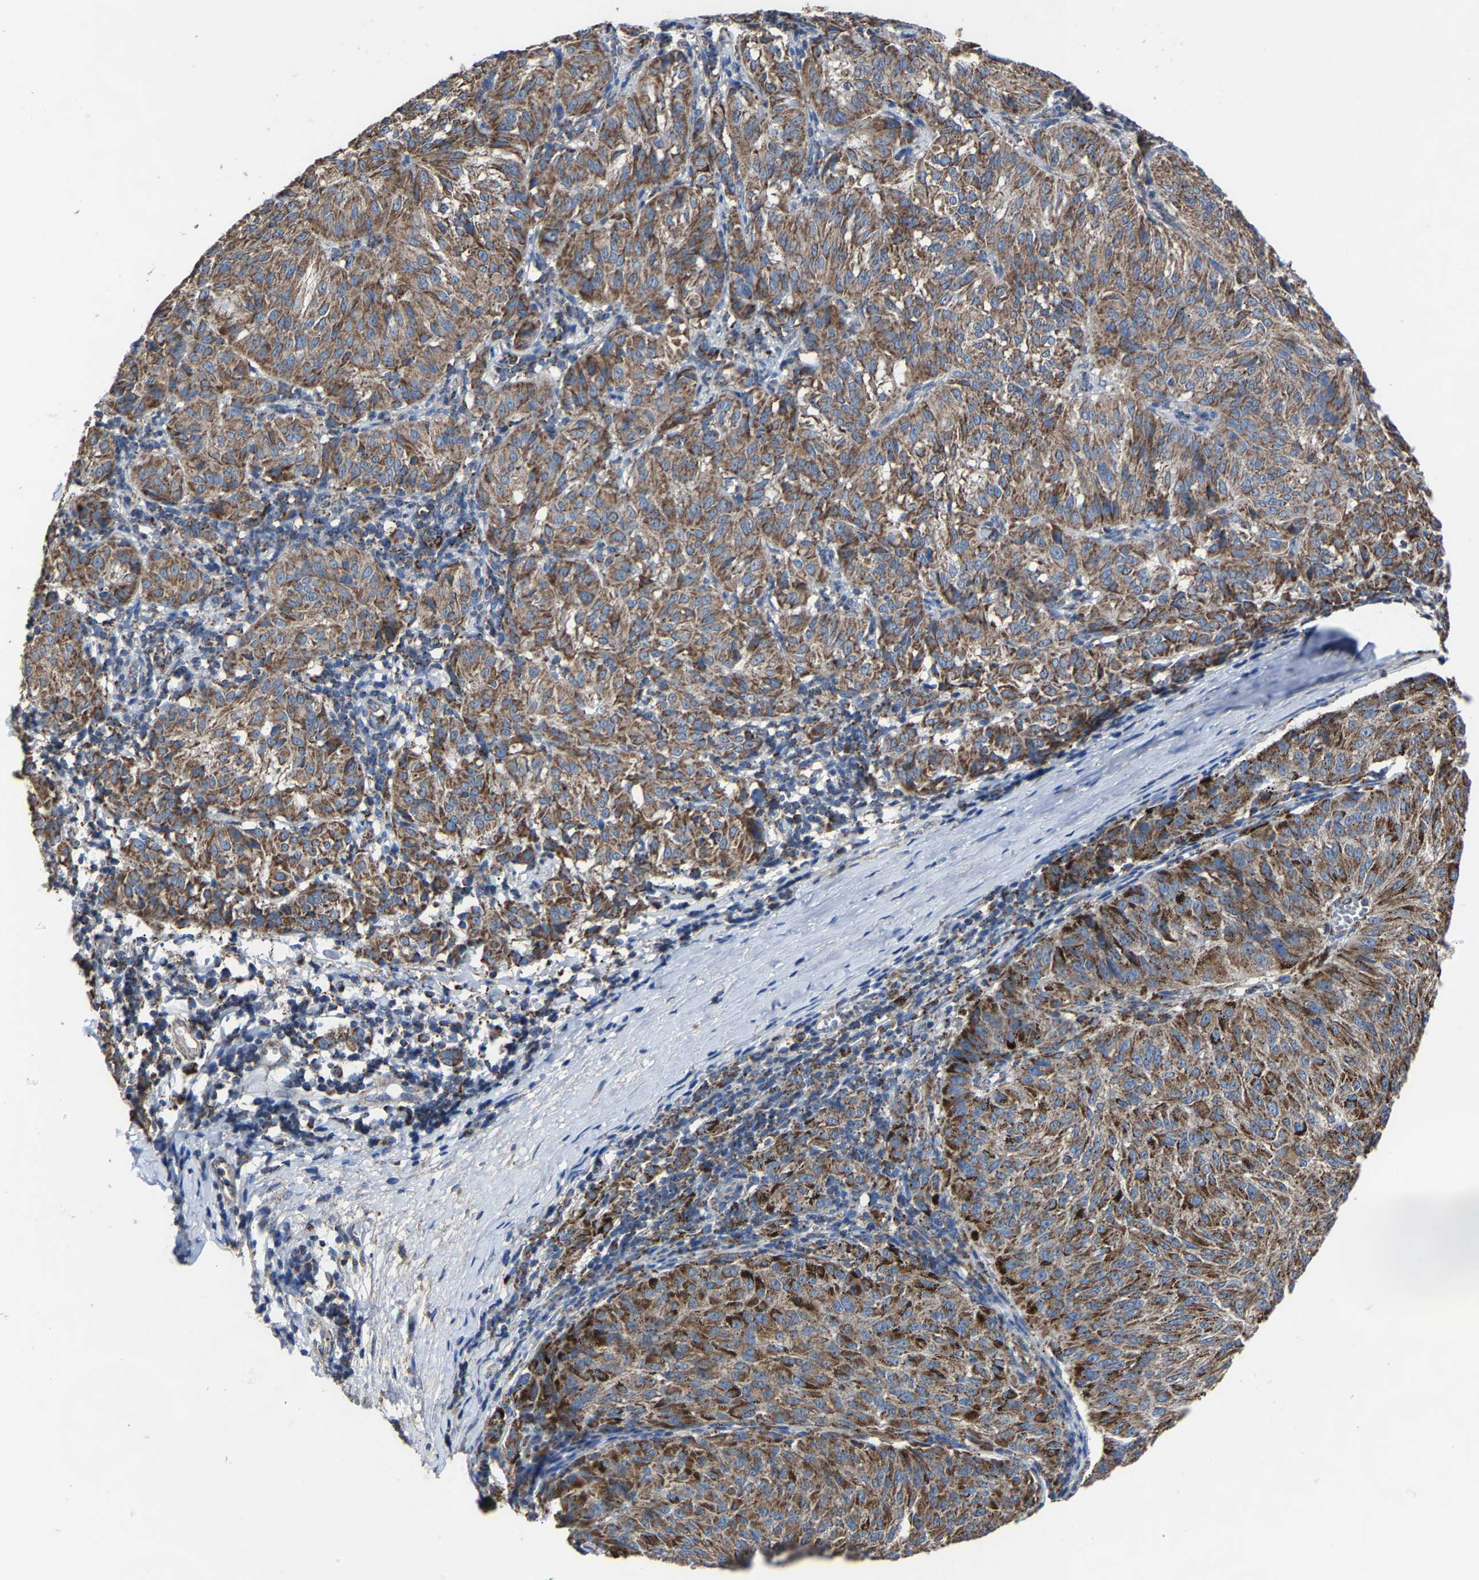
{"staining": {"intensity": "moderate", "quantity": ">75%", "location": "cytoplasmic/membranous"}, "tissue": "melanoma", "cell_type": "Tumor cells", "image_type": "cancer", "snomed": [{"axis": "morphology", "description": "Malignant melanoma, NOS"}, {"axis": "topography", "description": "Skin"}], "caption": "Malignant melanoma stained with a protein marker displays moderate staining in tumor cells.", "gene": "NDUFV3", "patient": {"sex": "female", "age": 72}}